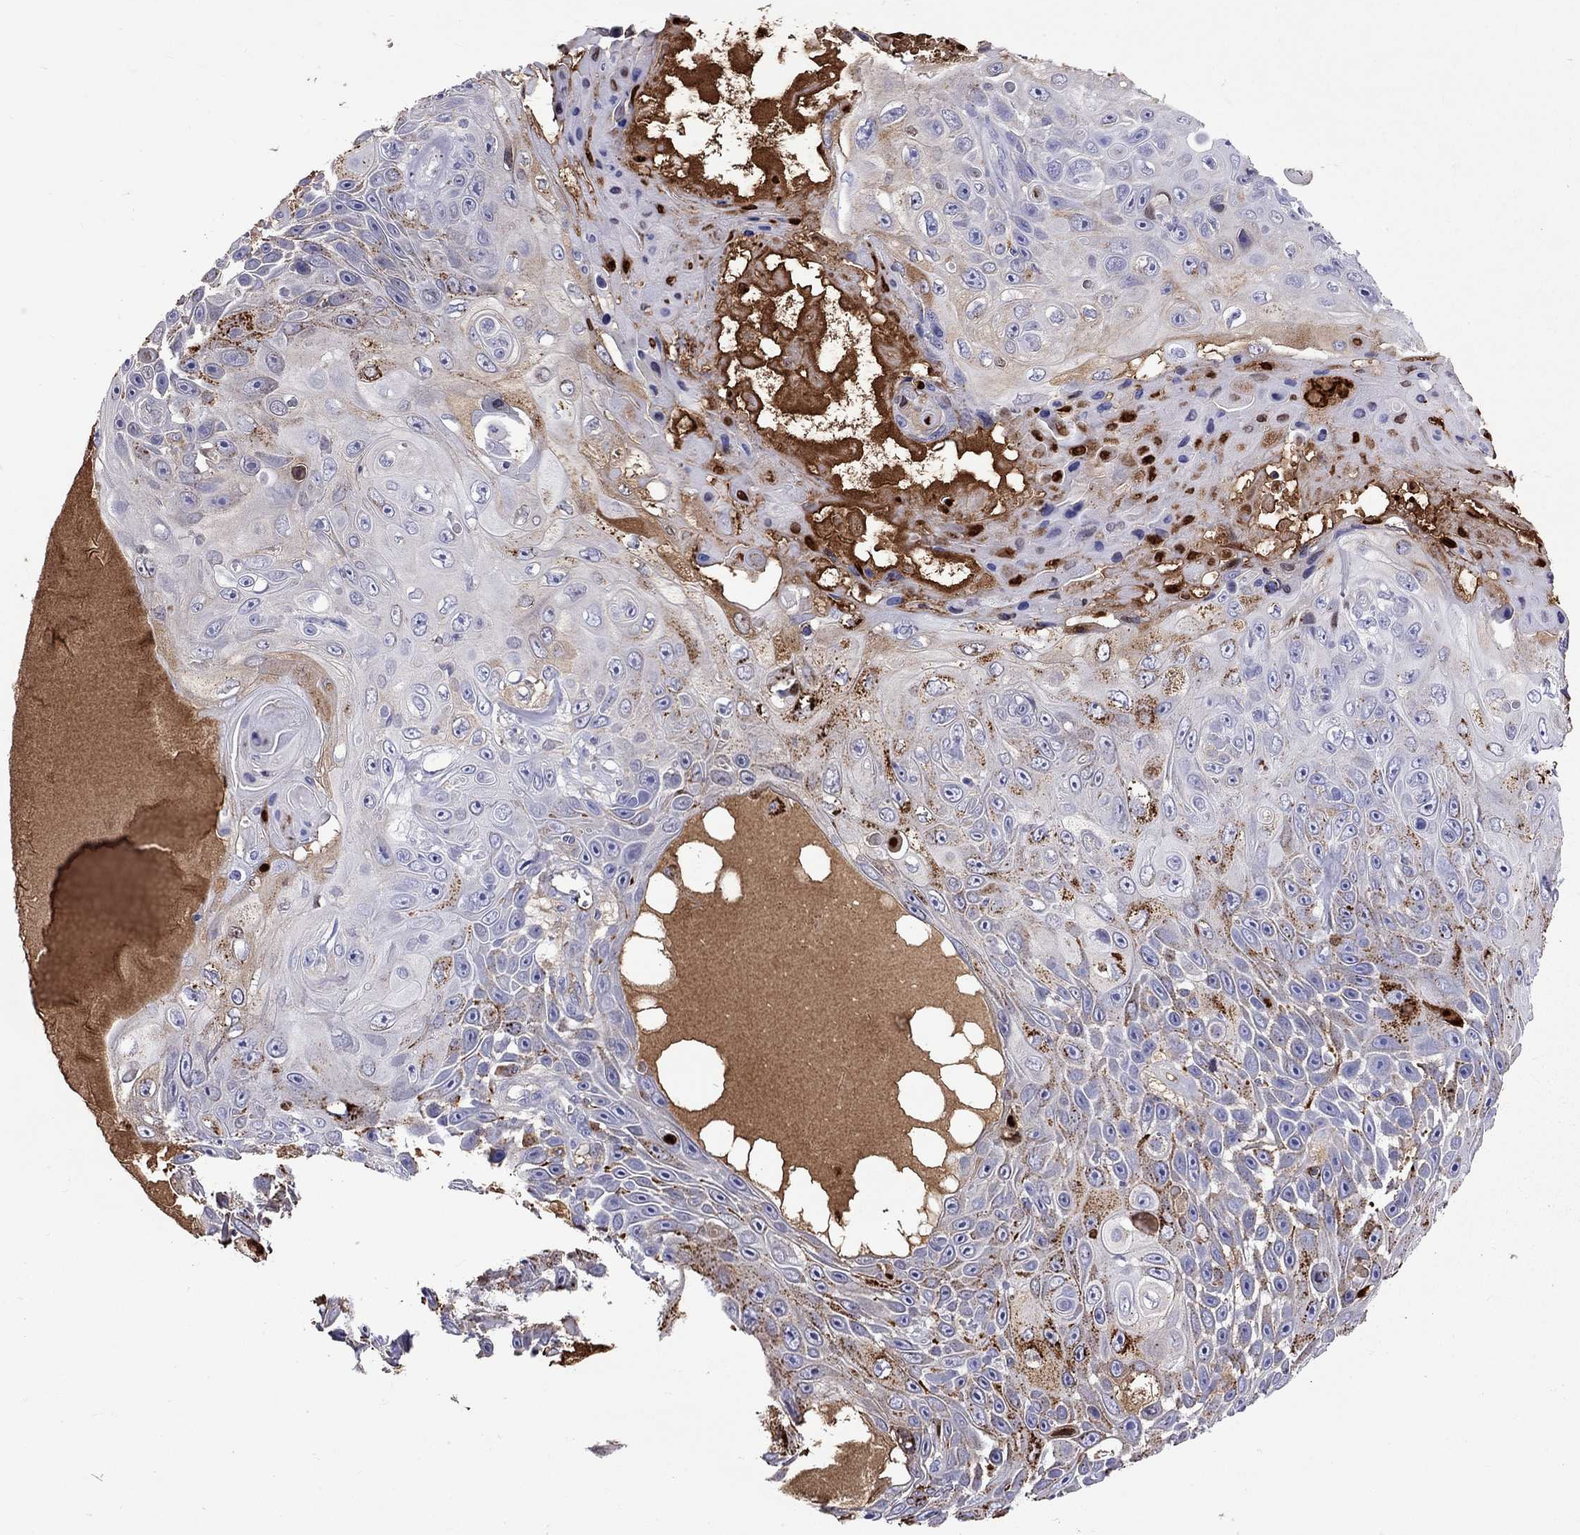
{"staining": {"intensity": "weak", "quantity": "<25%", "location": "cytoplasmic/membranous"}, "tissue": "skin cancer", "cell_type": "Tumor cells", "image_type": "cancer", "snomed": [{"axis": "morphology", "description": "Squamous cell carcinoma, NOS"}, {"axis": "topography", "description": "Skin"}], "caption": "Tumor cells show no significant expression in skin cancer (squamous cell carcinoma).", "gene": "SERPINA3", "patient": {"sex": "male", "age": 82}}